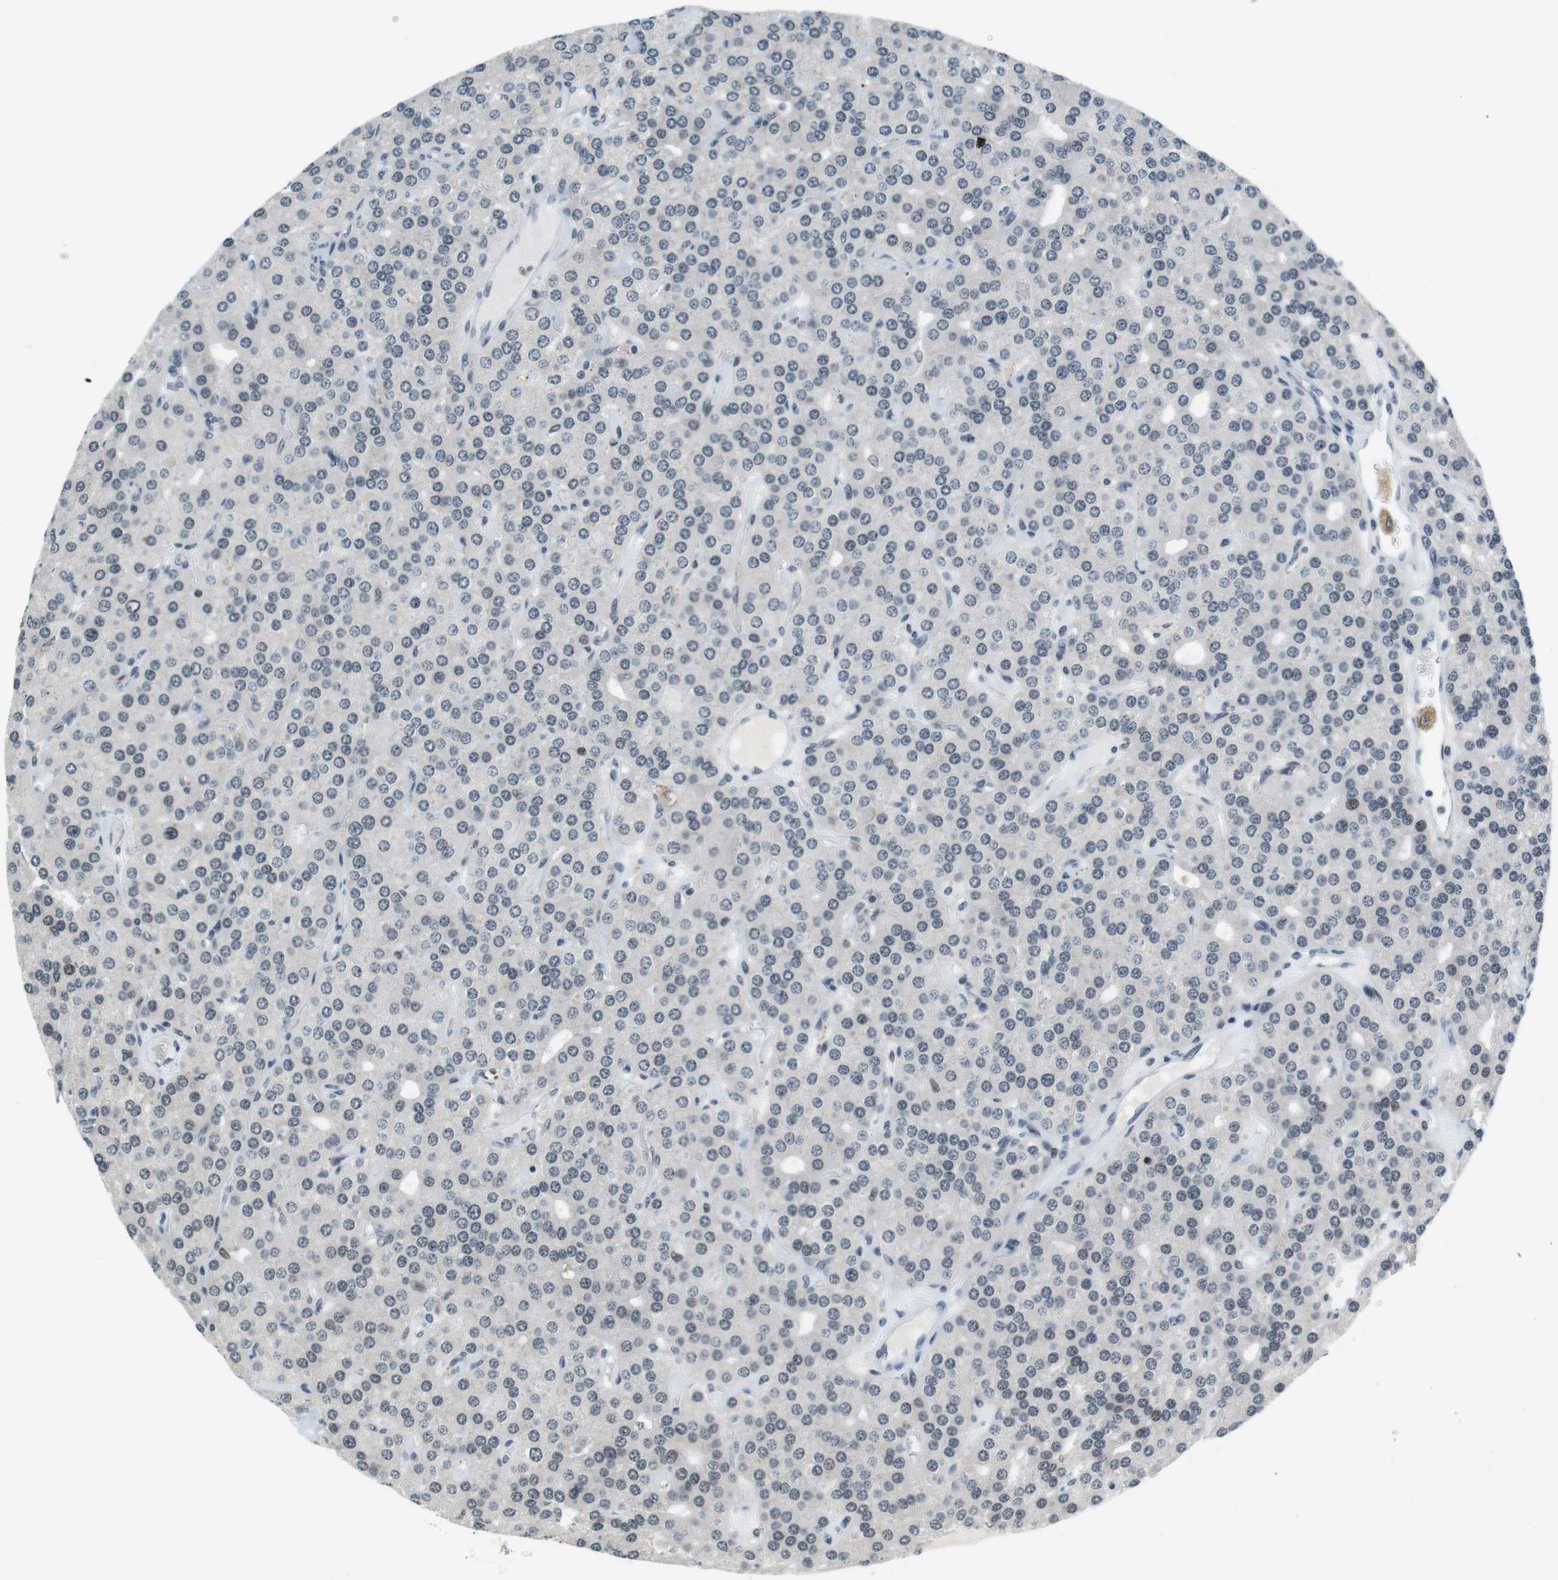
{"staining": {"intensity": "negative", "quantity": "none", "location": "none"}, "tissue": "parathyroid gland", "cell_type": "Glandular cells", "image_type": "normal", "snomed": [{"axis": "morphology", "description": "Normal tissue, NOS"}, {"axis": "morphology", "description": "Adenoma, NOS"}, {"axis": "topography", "description": "Parathyroid gland"}], "caption": "Parathyroid gland was stained to show a protein in brown. There is no significant staining in glandular cells. (DAB (3,3'-diaminobenzidine) immunohistochemistry visualized using brightfield microscopy, high magnification).", "gene": "RNF38", "patient": {"sex": "female", "age": 86}}